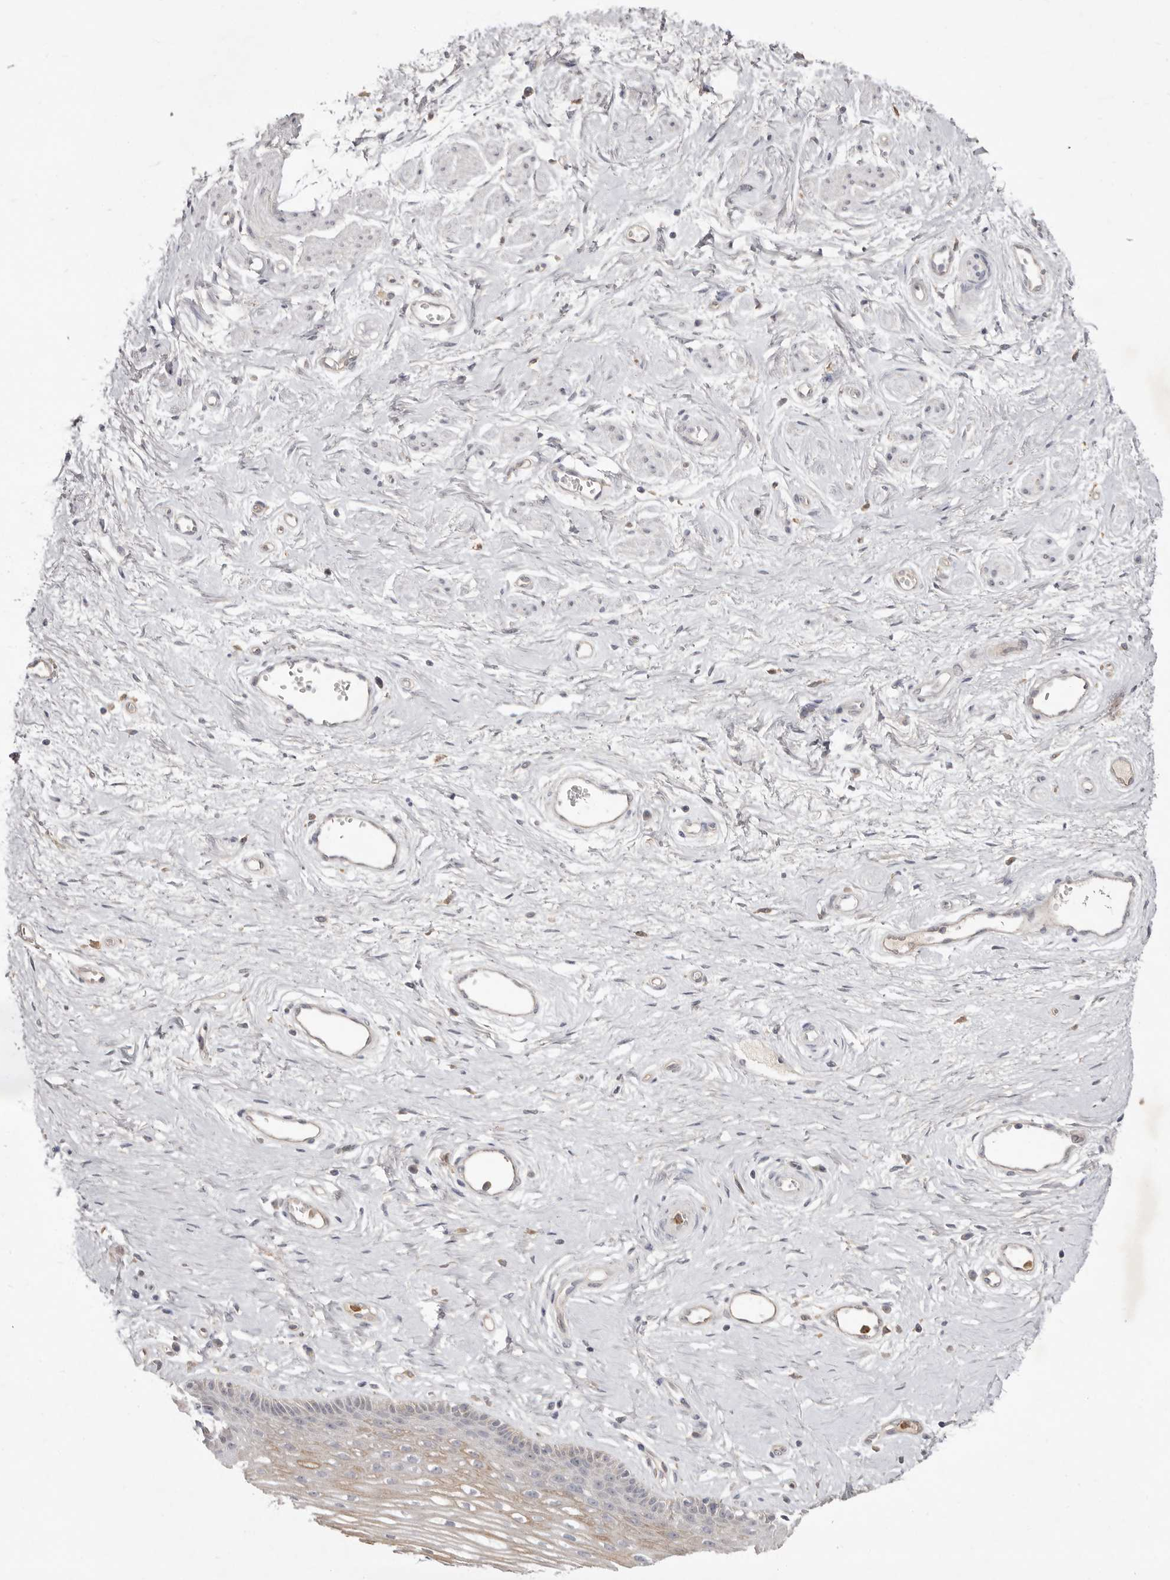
{"staining": {"intensity": "moderate", "quantity": "<25%", "location": "cytoplasmic/membranous"}, "tissue": "vagina", "cell_type": "Squamous epithelial cells", "image_type": "normal", "snomed": [{"axis": "morphology", "description": "Normal tissue, NOS"}, {"axis": "topography", "description": "Vagina"}], "caption": "IHC of normal vagina reveals low levels of moderate cytoplasmic/membranous staining in about <25% of squamous epithelial cells.", "gene": "GPR84", "patient": {"sex": "female", "age": 46}}